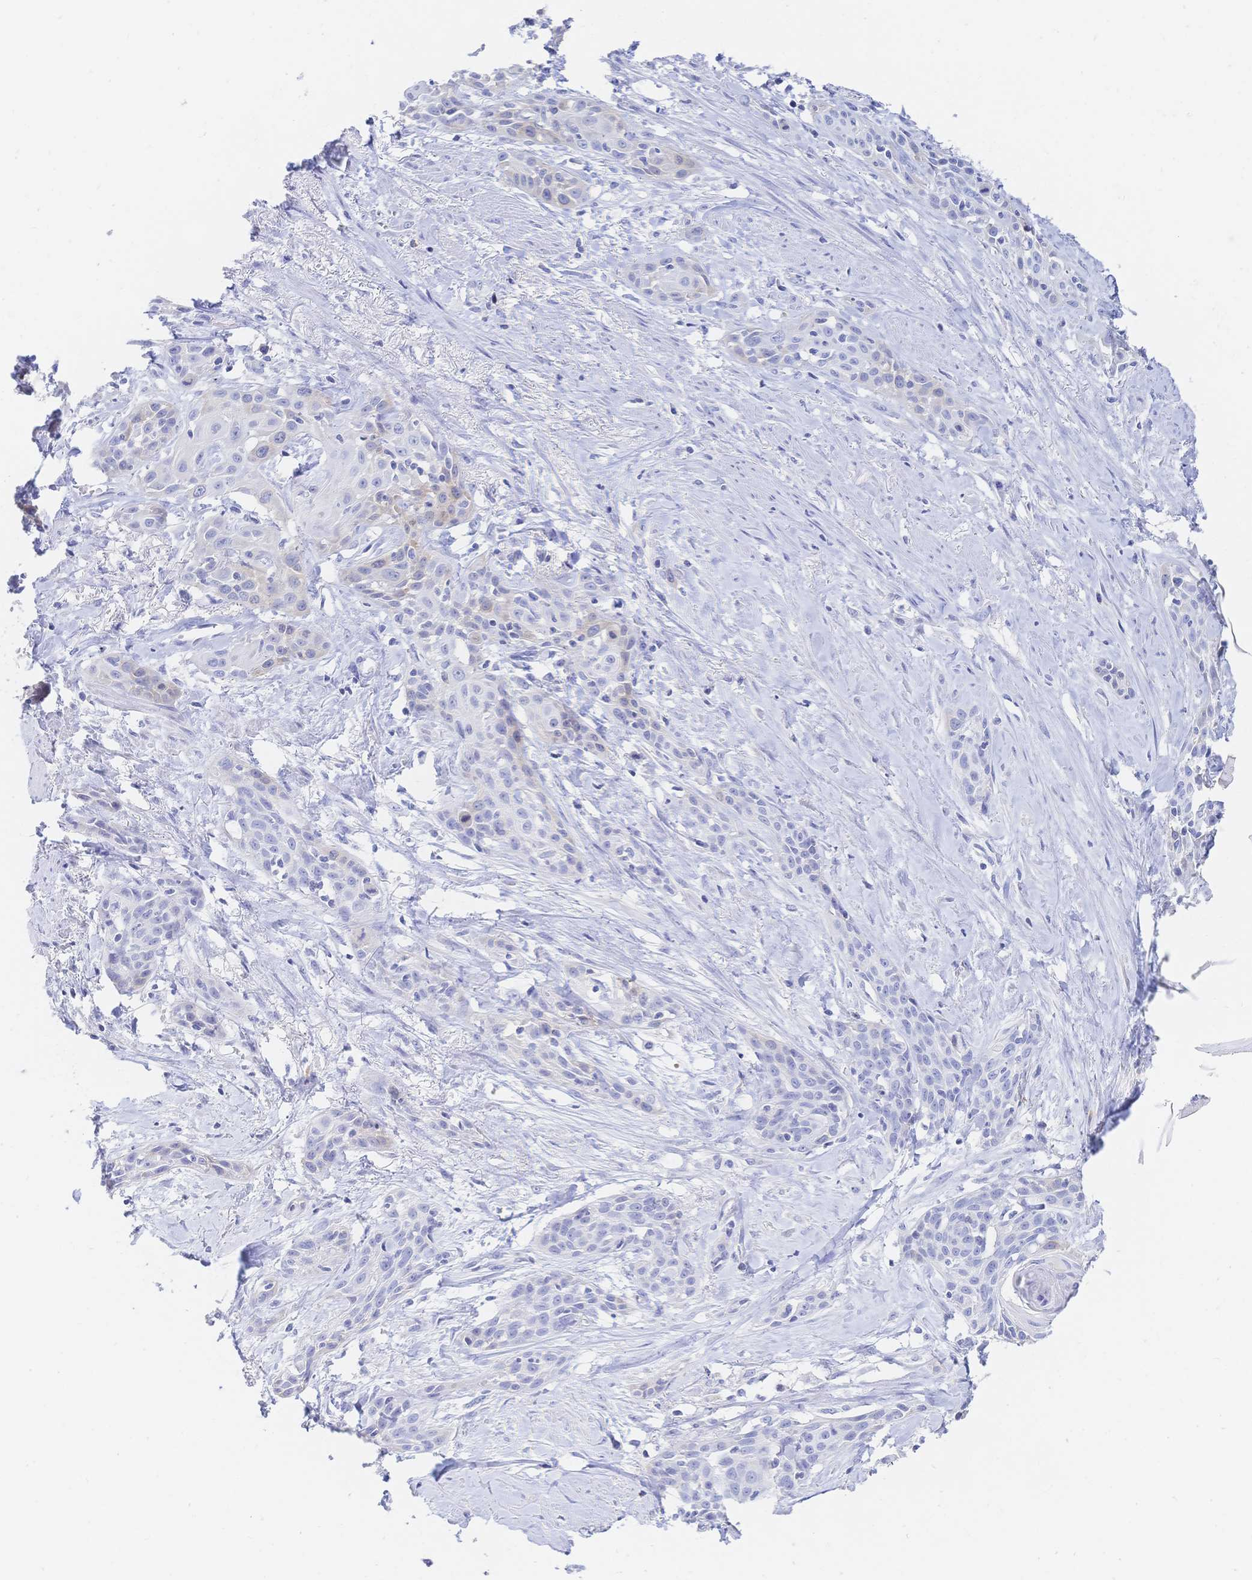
{"staining": {"intensity": "negative", "quantity": "none", "location": "none"}, "tissue": "skin cancer", "cell_type": "Tumor cells", "image_type": "cancer", "snomed": [{"axis": "morphology", "description": "Squamous cell carcinoma, NOS"}, {"axis": "topography", "description": "Skin"}, {"axis": "topography", "description": "Anal"}], "caption": "This is an immunohistochemistry histopathology image of skin squamous cell carcinoma. There is no staining in tumor cells.", "gene": "RRM1", "patient": {"sex": "male", "age": 64}}